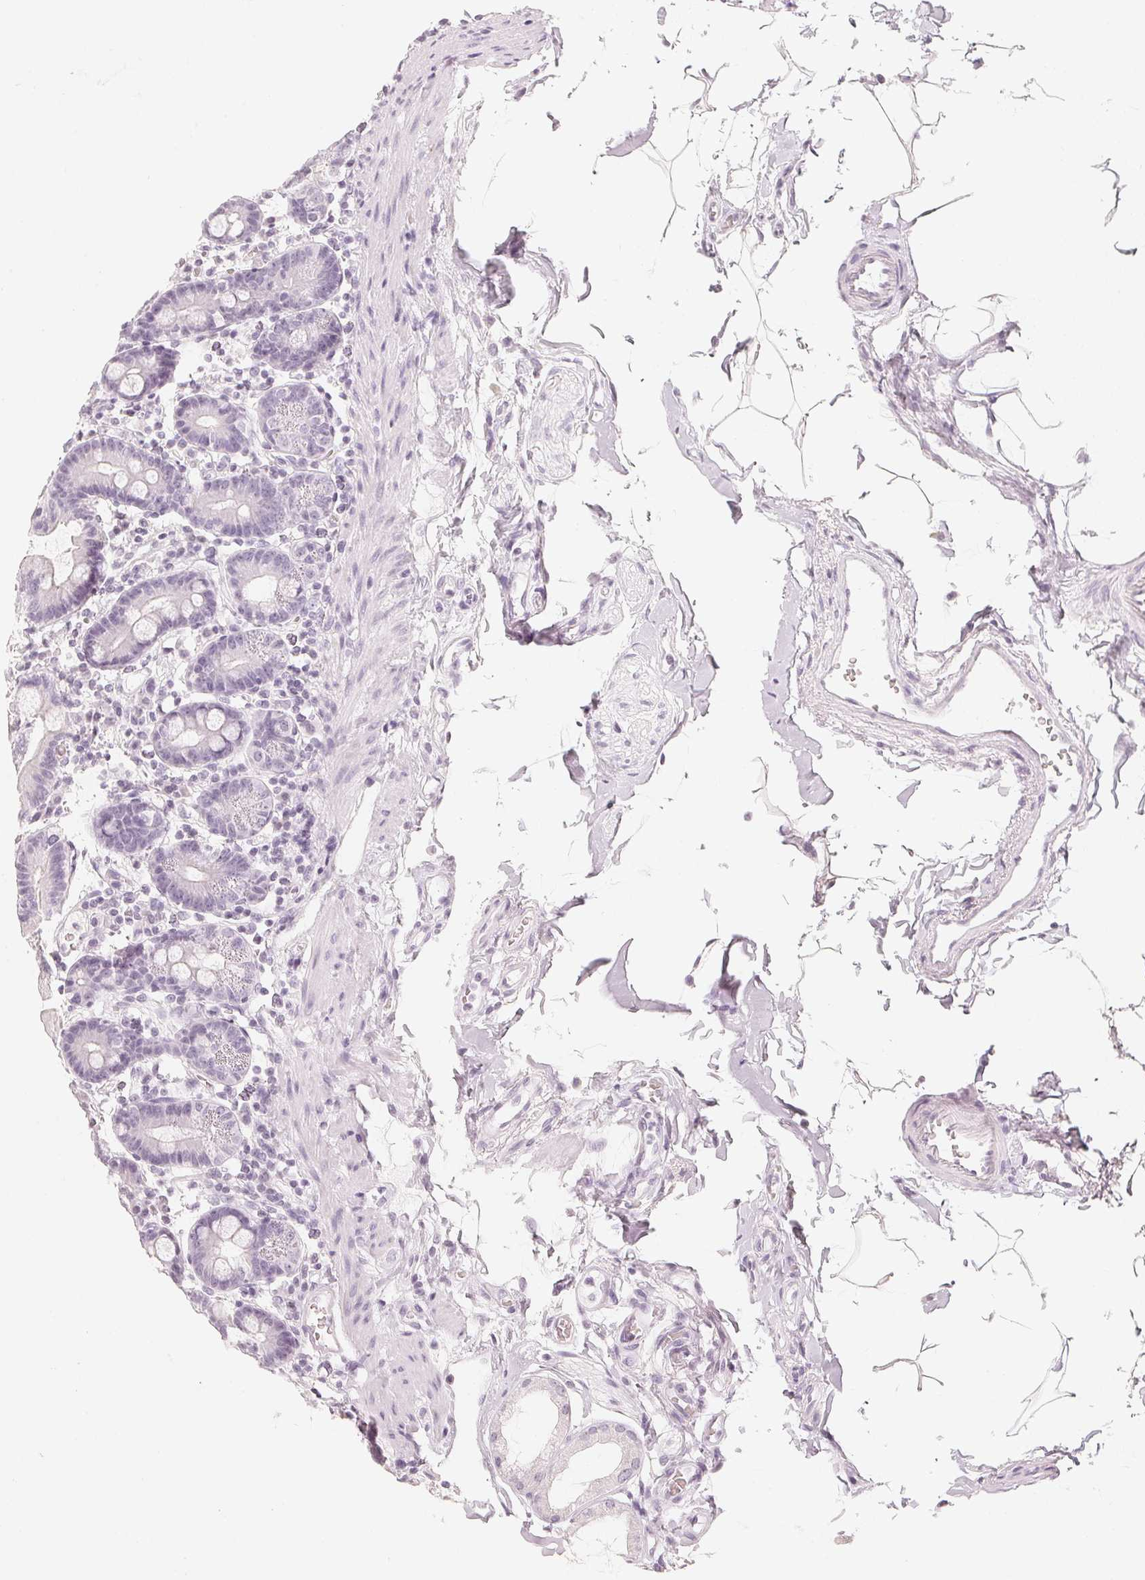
{"staining": {"intensity": "negative", "quantity": "none", "location": "none"}, "tissue": "duodenum", "cell_type": "Glandular cells", "image_type": "normal", "snomed": [{"axis": "morphology", "description": "Normal tissue, NOS"}, {"axis": "topography", "description": "Pancreas"}, {"axis": "topography", "description": "Duodenum"}], "caption": "Glandular cells show no significant positivity in benign duodenum. (DAB immunohistochemistry visualized using brightfield microscopy, high magnification).", "gene": "SLC22A8", "patient": {"sex": "male", "age": 59}}